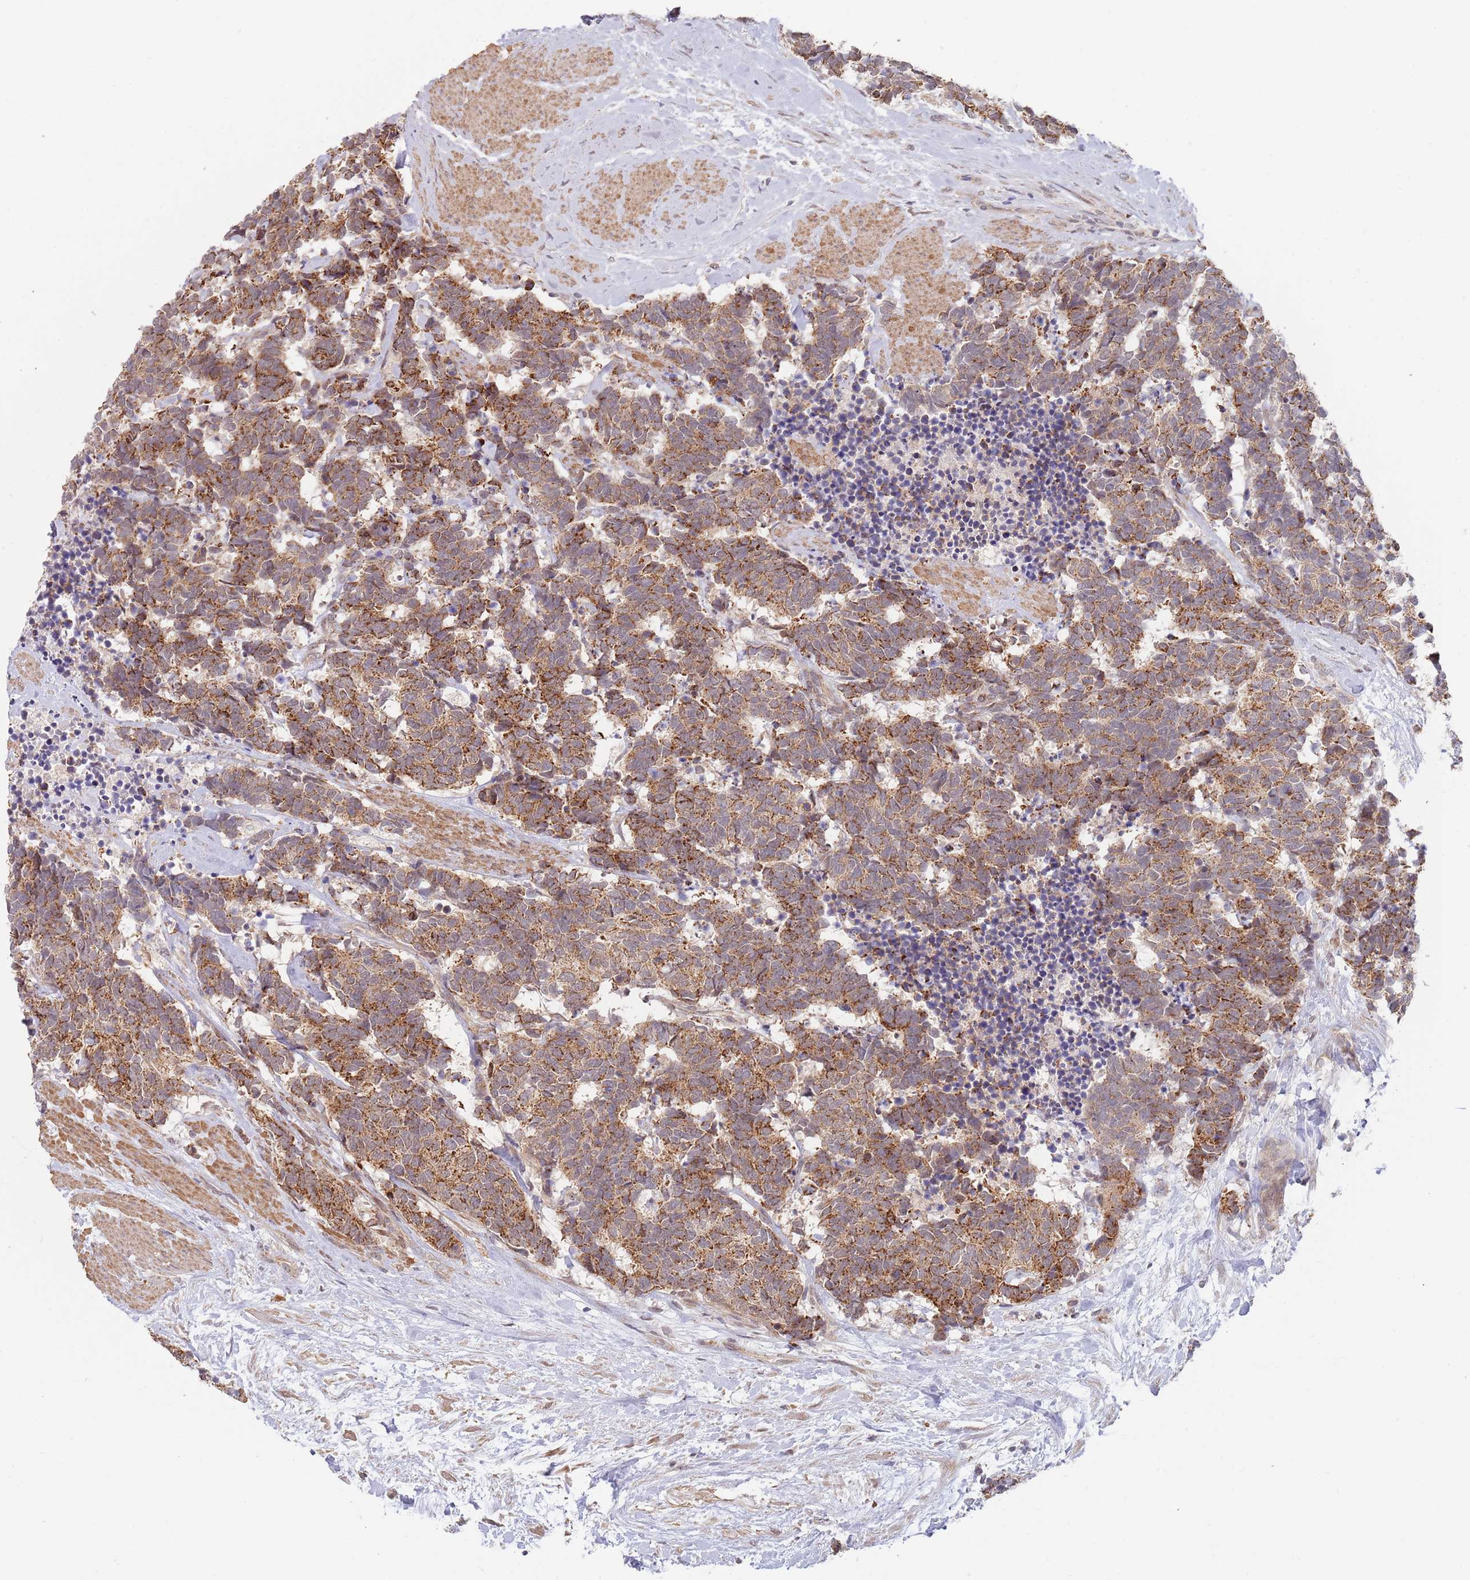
{"staining": {"intensity": "strong", "quantity": ">75%", "location": "cytoplasmic/membranous"}, "tissue": "carcinoid", "cell_type": "Tumor cells", "image_type": "cancer", "snomed": [{"axis": "morphology", "description": "Carcinoma, NOS"}, {"axis": "morphology", "description": "Carcinoid, malignant, NOS"}, {"axis": "topography", "description": "Prostate"}], "caption": "A brown stain shows strong cytoplasmic/membranous expression of a protein in carcinoid tumor cells. The staining was performed using DAB (3,3'-diaminobenzidine) to visualize the protein expression in brown, while the nuclei were stained in blue with hematoxylin (Magnification: 20x).", "gene": "UQCC3", "patient": {"sex": "male", "age": 57}}